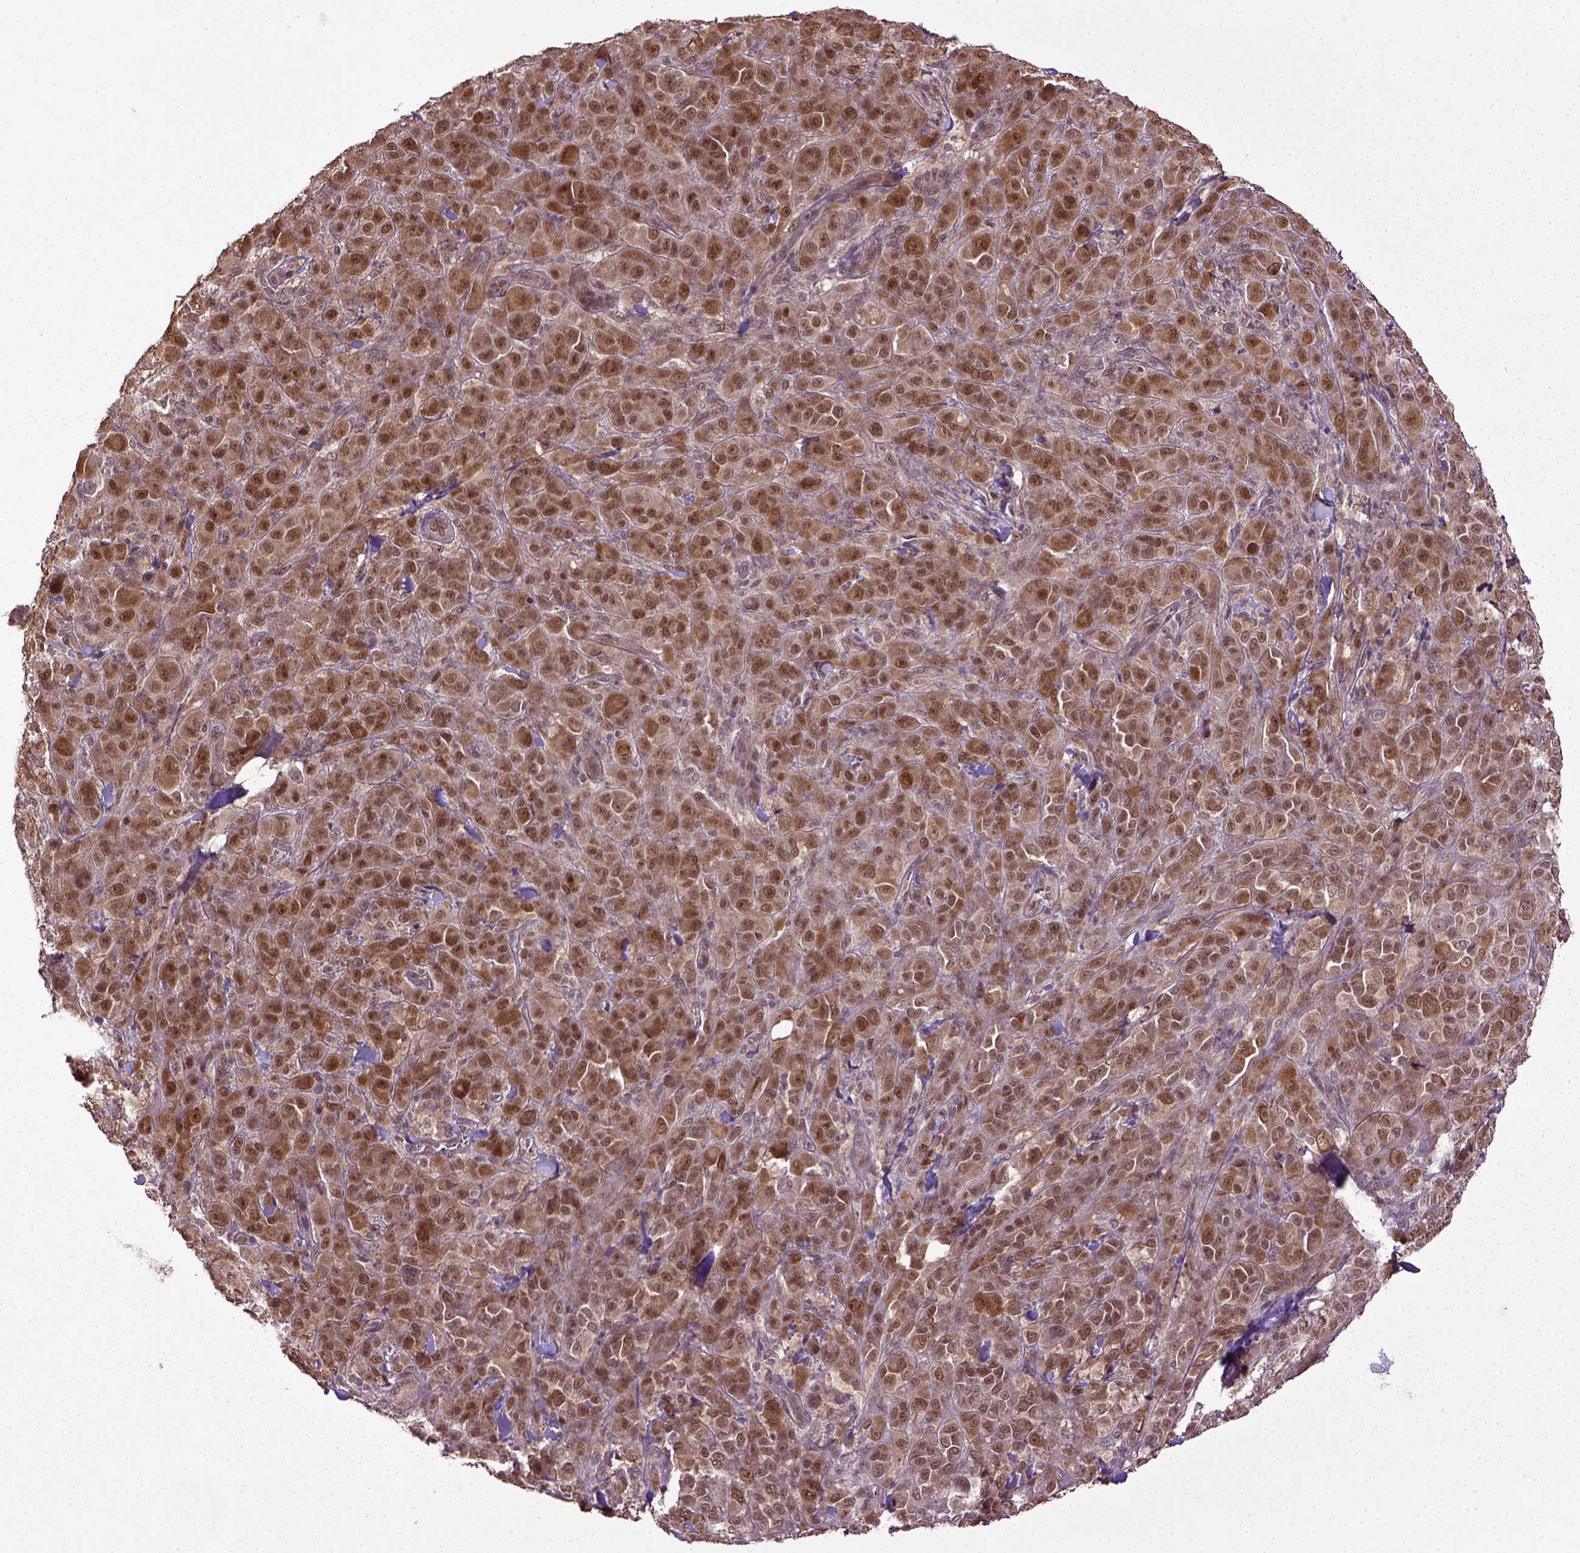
{"staining": {"intensity": "moderate", "quantity": ">75%", "location": "cytoplasmic/membranous,nuclear"}, "tissue": "melanoma", "cell_type": "Tumor cells", "image_type": "cancer", "snomed": [{"axis": "morphology", "description": "Malignant melanoma, NOS"}, {"axis": "topography", "description": "Skin"}], "caption": "Brown immunohistochemical staining in human malignant melanoma demonstrates moderate cytoplasmic/membranous and nuclear staining in approximately >75% of tumor cells.", "gene": "UBA3", "patient": {"sex": "female", "age": 87}}